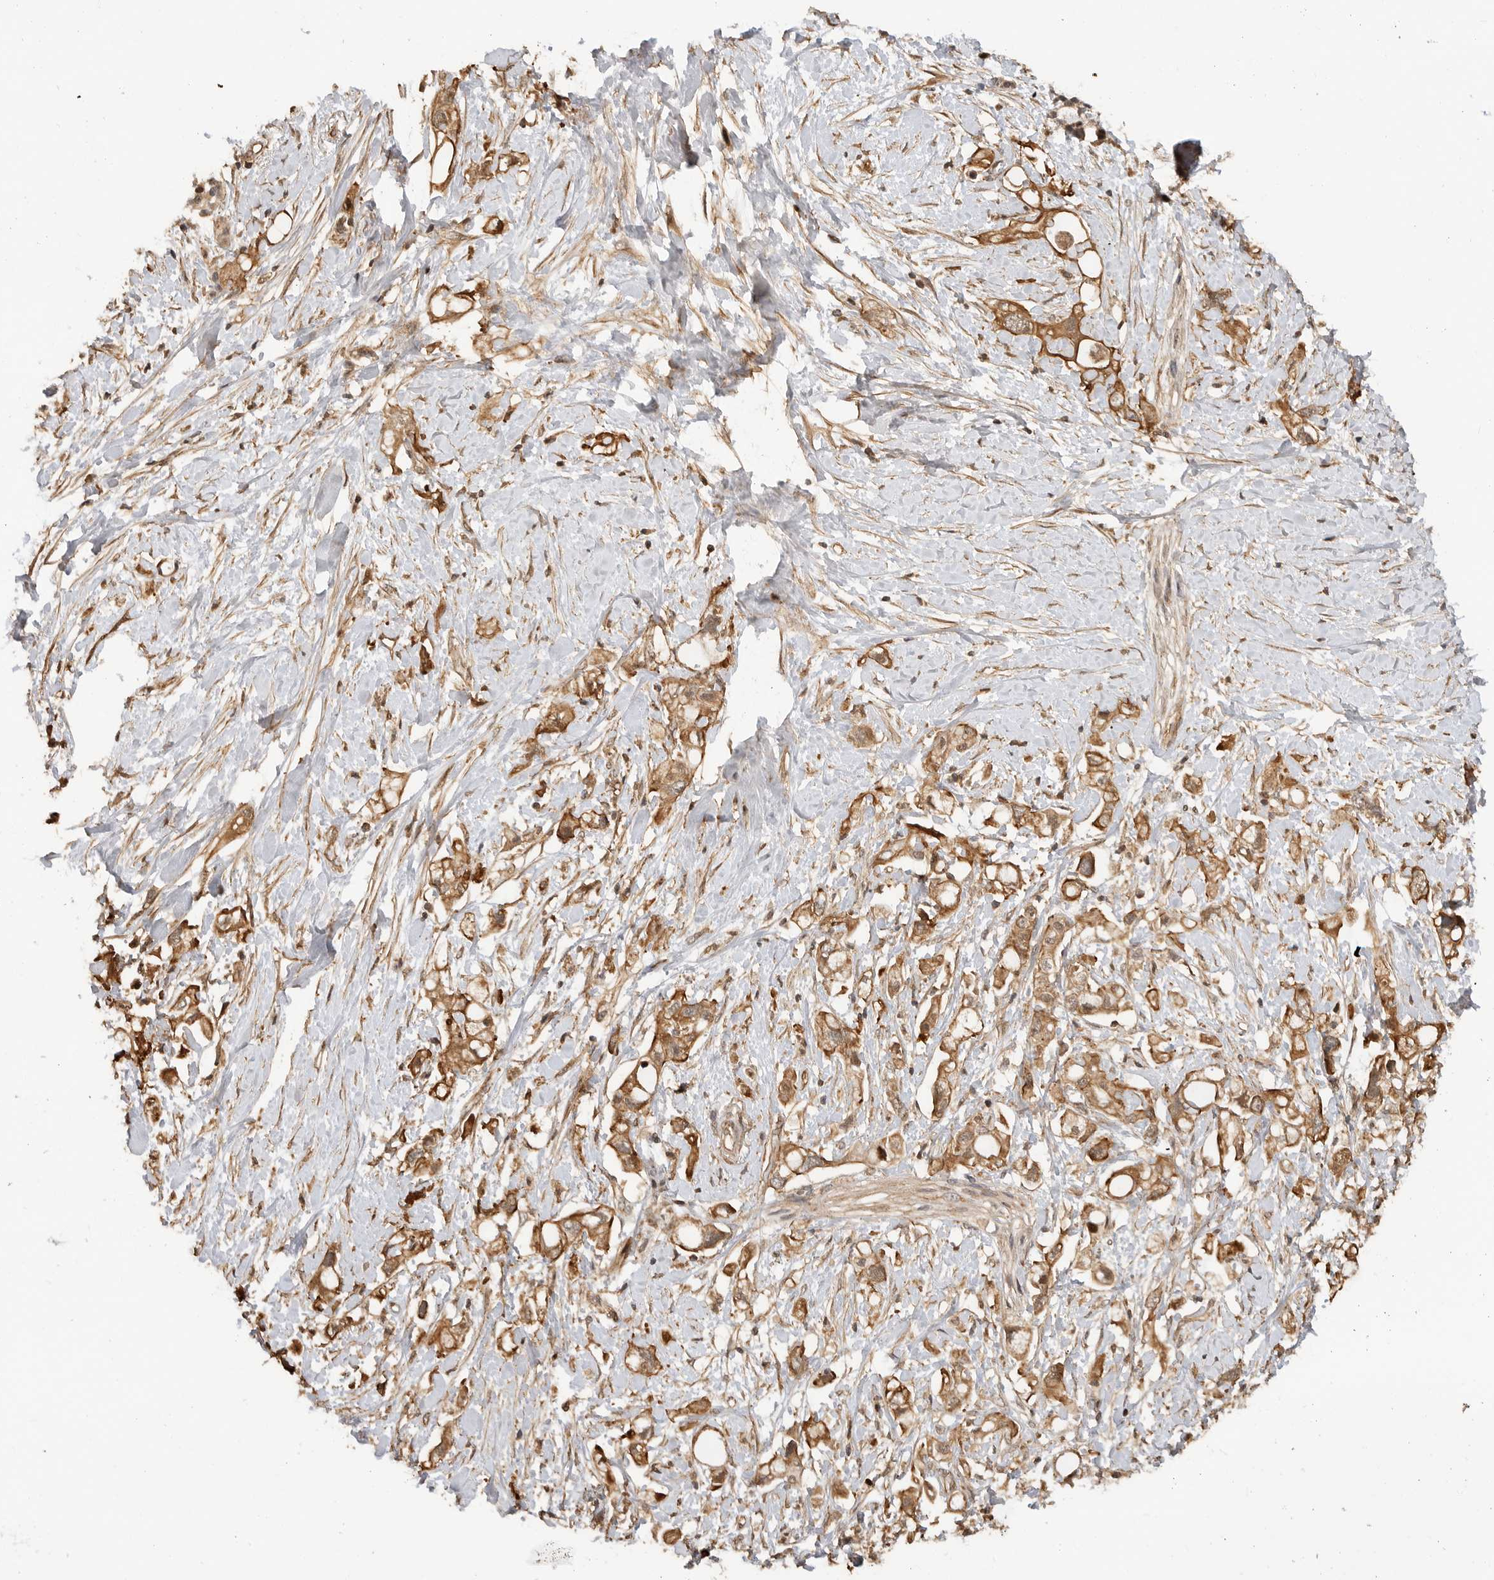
{"staining": {"intensity": "moderate", "quantity": ">75%", "location": "cytoplasmic/membranous"}, "tissue": "pancreatic cancer", "cell_type": "Tumor cells", "image_type": "cancer", "snomed": [{"axis": "morphology", "description": "Adenocarcinoma, NOS"}, {"axis": "topography", "description": "Pancreas"}], "caption": "The photomicrograph reveals a brown stain indicating the presence of a protein in the cytoplasmic/membranous of tumor cells in pancreatic cancer.", "gene": "ADPRS", "patient": {"sex": "female", "age": 56}}